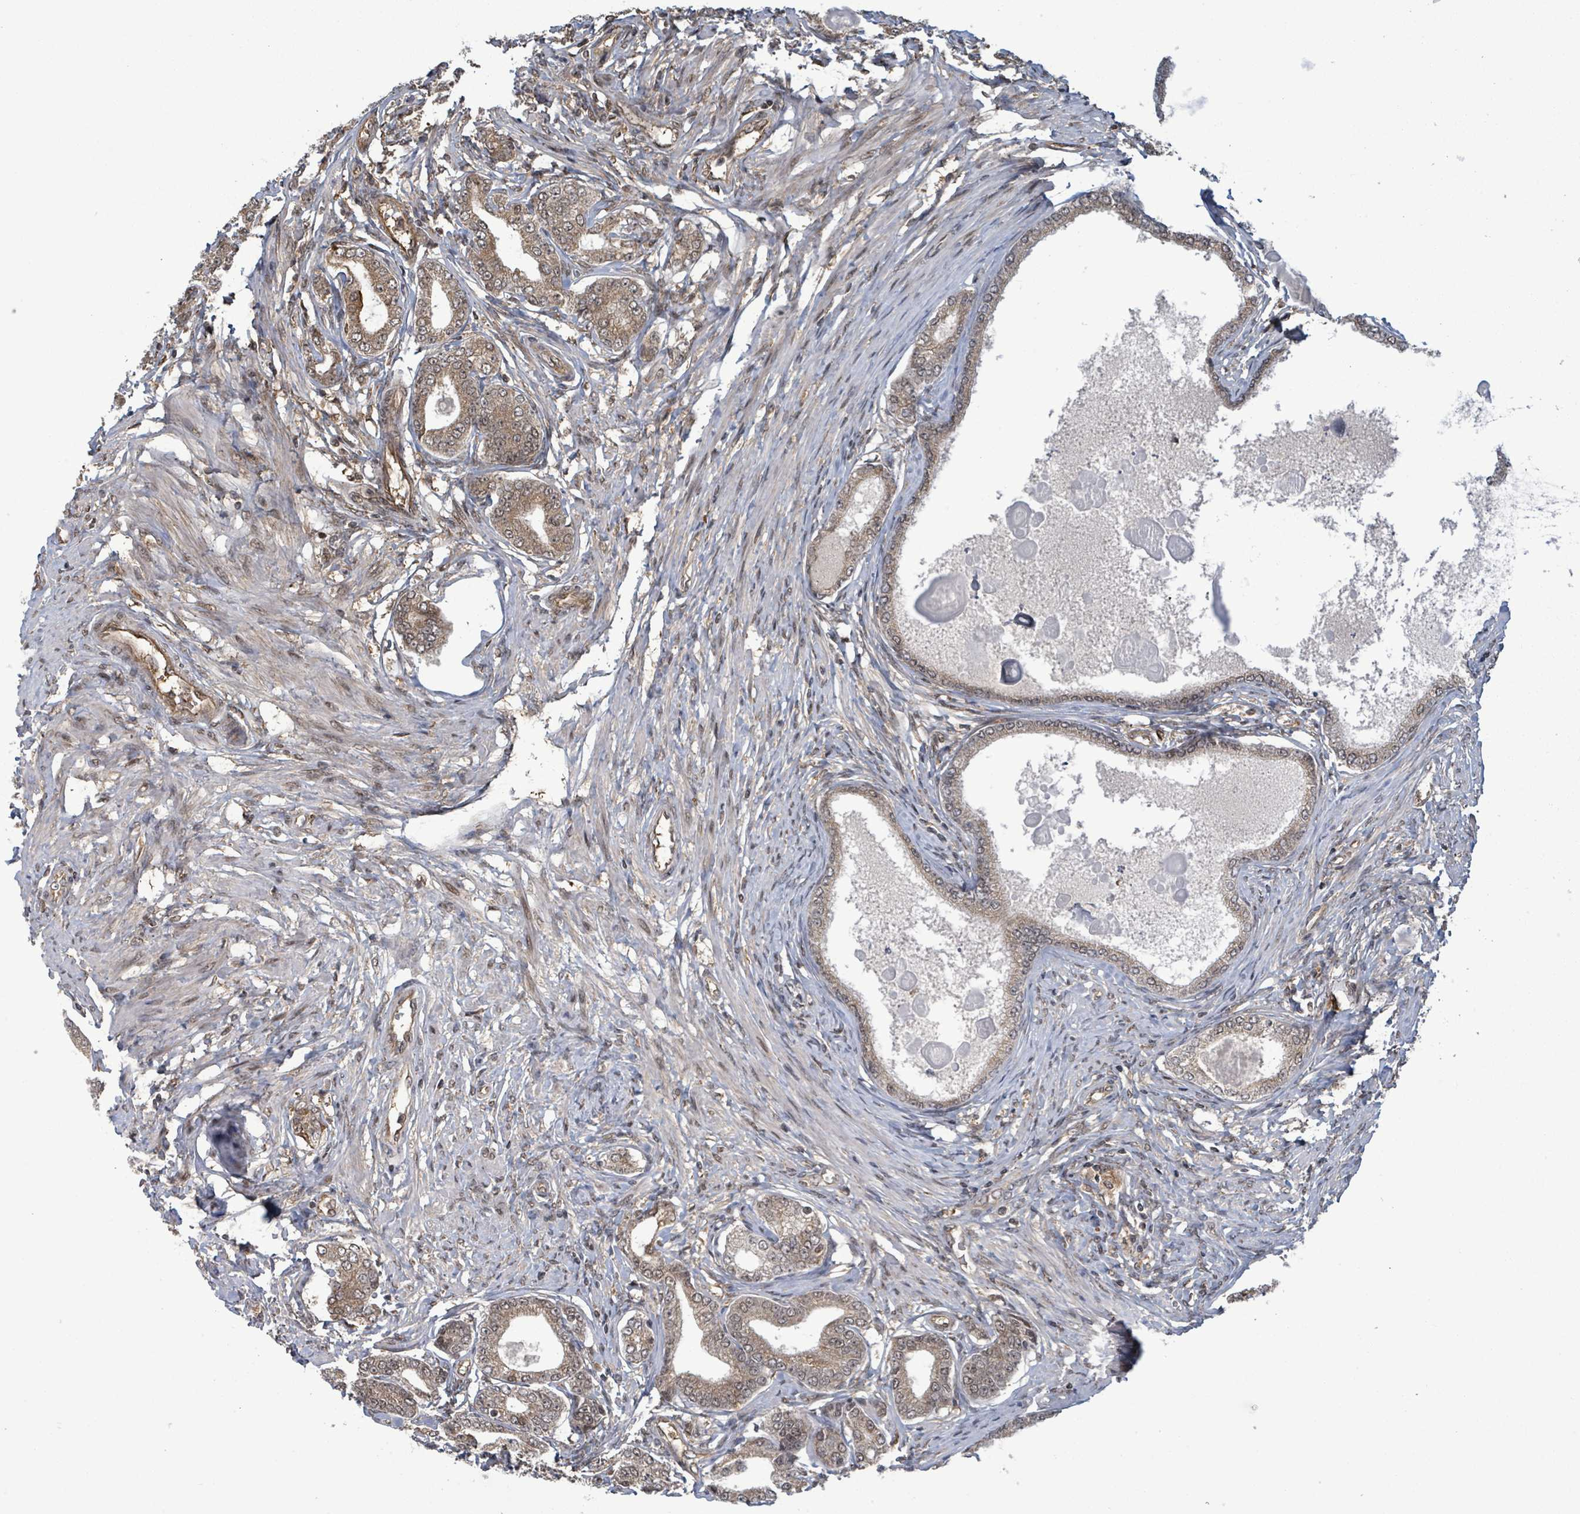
{"staining": {"intensity": "moderate", "quantity": ">75%", "location": "cytoplasmic/membranous,nuclear"}, "tissue": "prostate cancer", "cell_type": "Tumor cells", "image_type": "cancer", "snomed": [{"axis": "morphology", "description": "Adenocarcinoma, High grade"}, {"axis": "topography", "description": "Prostate"}], "caption": "Human prostate adenocarcinoma (high-grade) stained for a protein (brown) demonstrates moderate cytoplasmic/membranous and nuclear positive expression in approximately >75% of tumor cells.", "gene": "KLC1", "patient": {"sex": "male", "age": 69}}